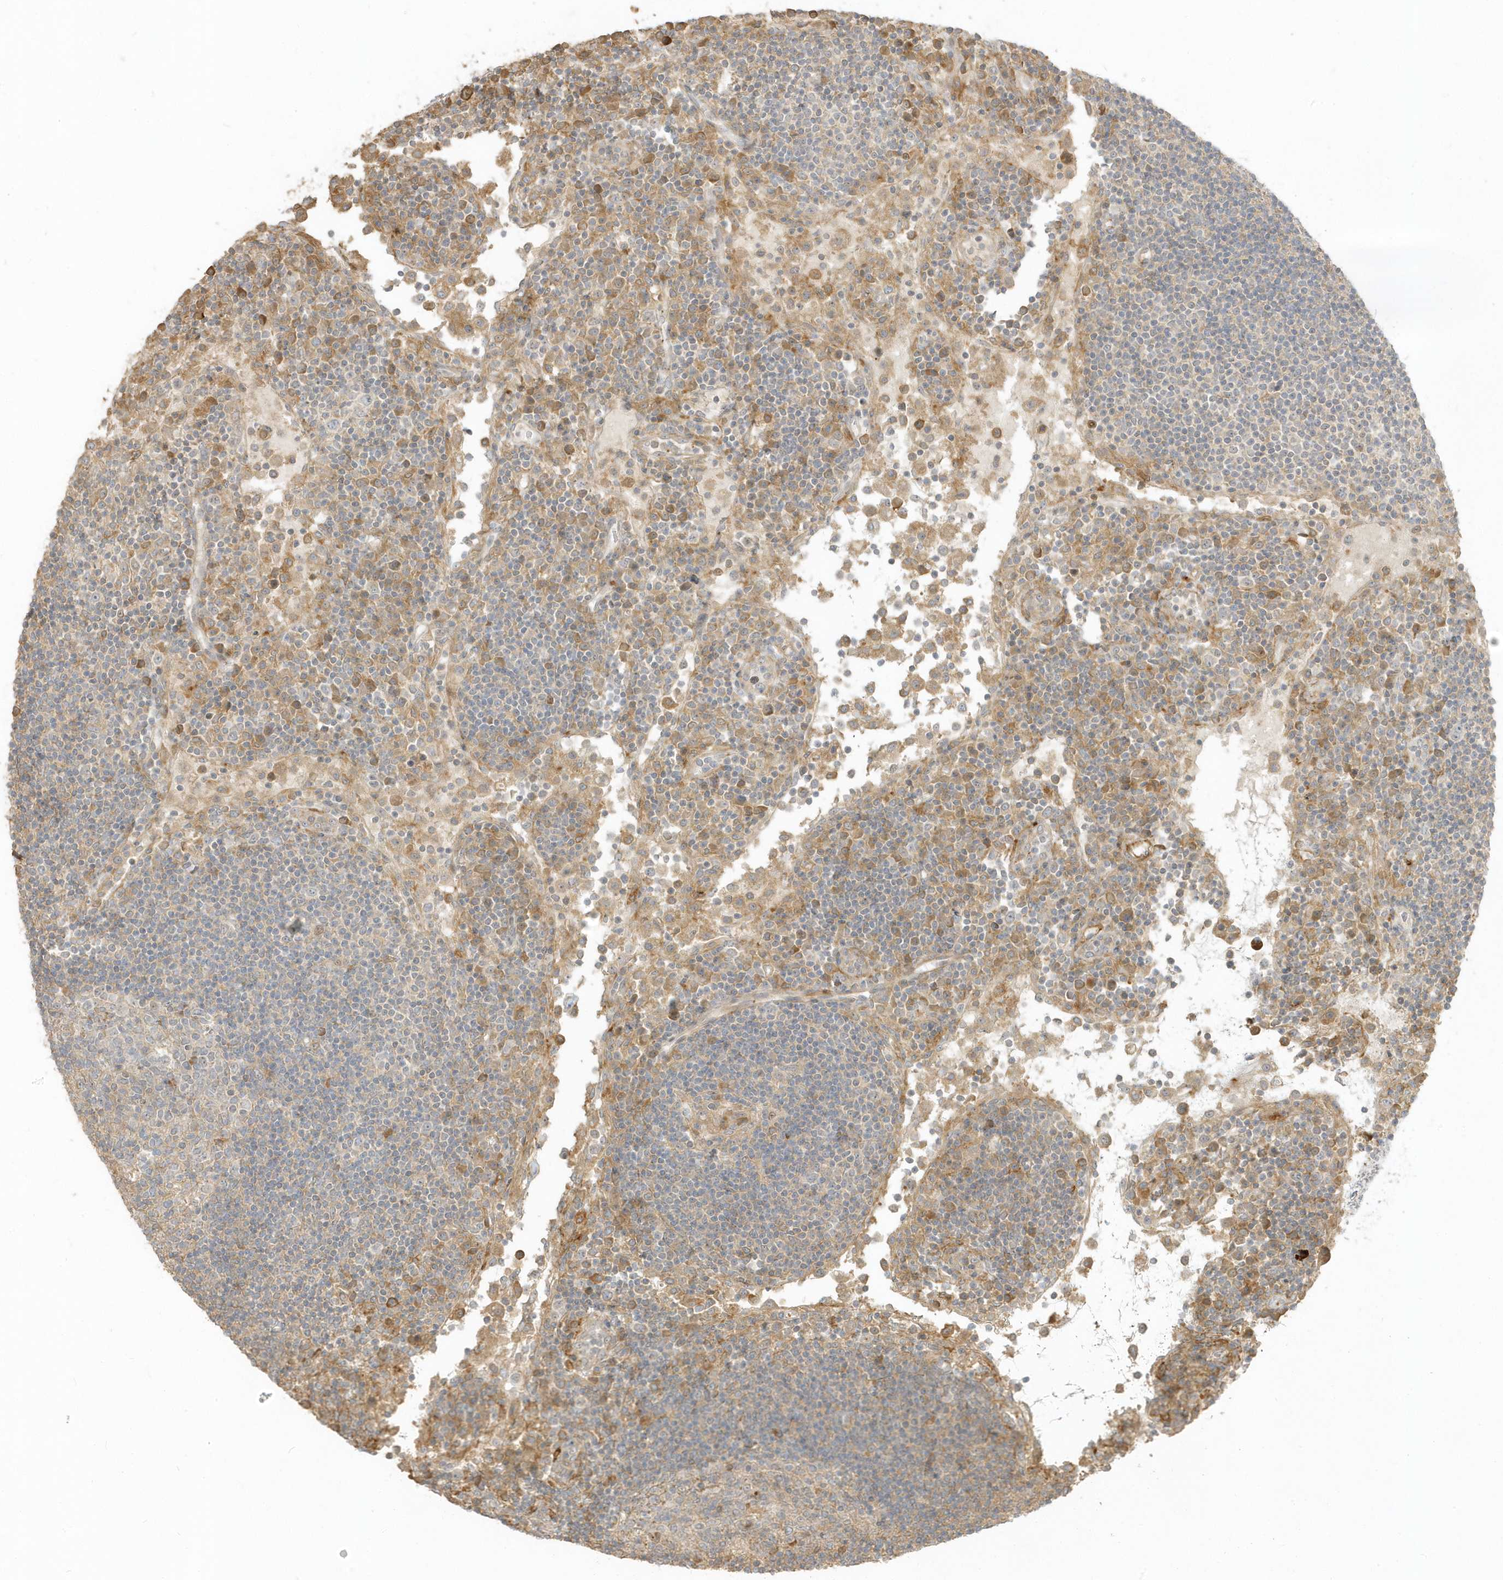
{"staining": {"intensity": "negative", "quantity": "none", "location": "none"}, "tissue": "lymph node", "cell_type": "Germinal center cells", "image_type": "normal", "snomed": [{"axis": "morphology", "description": "Normal tissue, NOS"}, {"axis": "topography", "description": "Lymph node"}], "caption": "A photomicrograph of human lymph node is negative for staining in germinal center cells. (Stains: DAB immunohistochemistry with hematoxylin counter stain, Microscopy: brightfield microscopy at high magnification).", "gene": "ZBTB8A", "patient": {"sex": "female", "age": 53}}